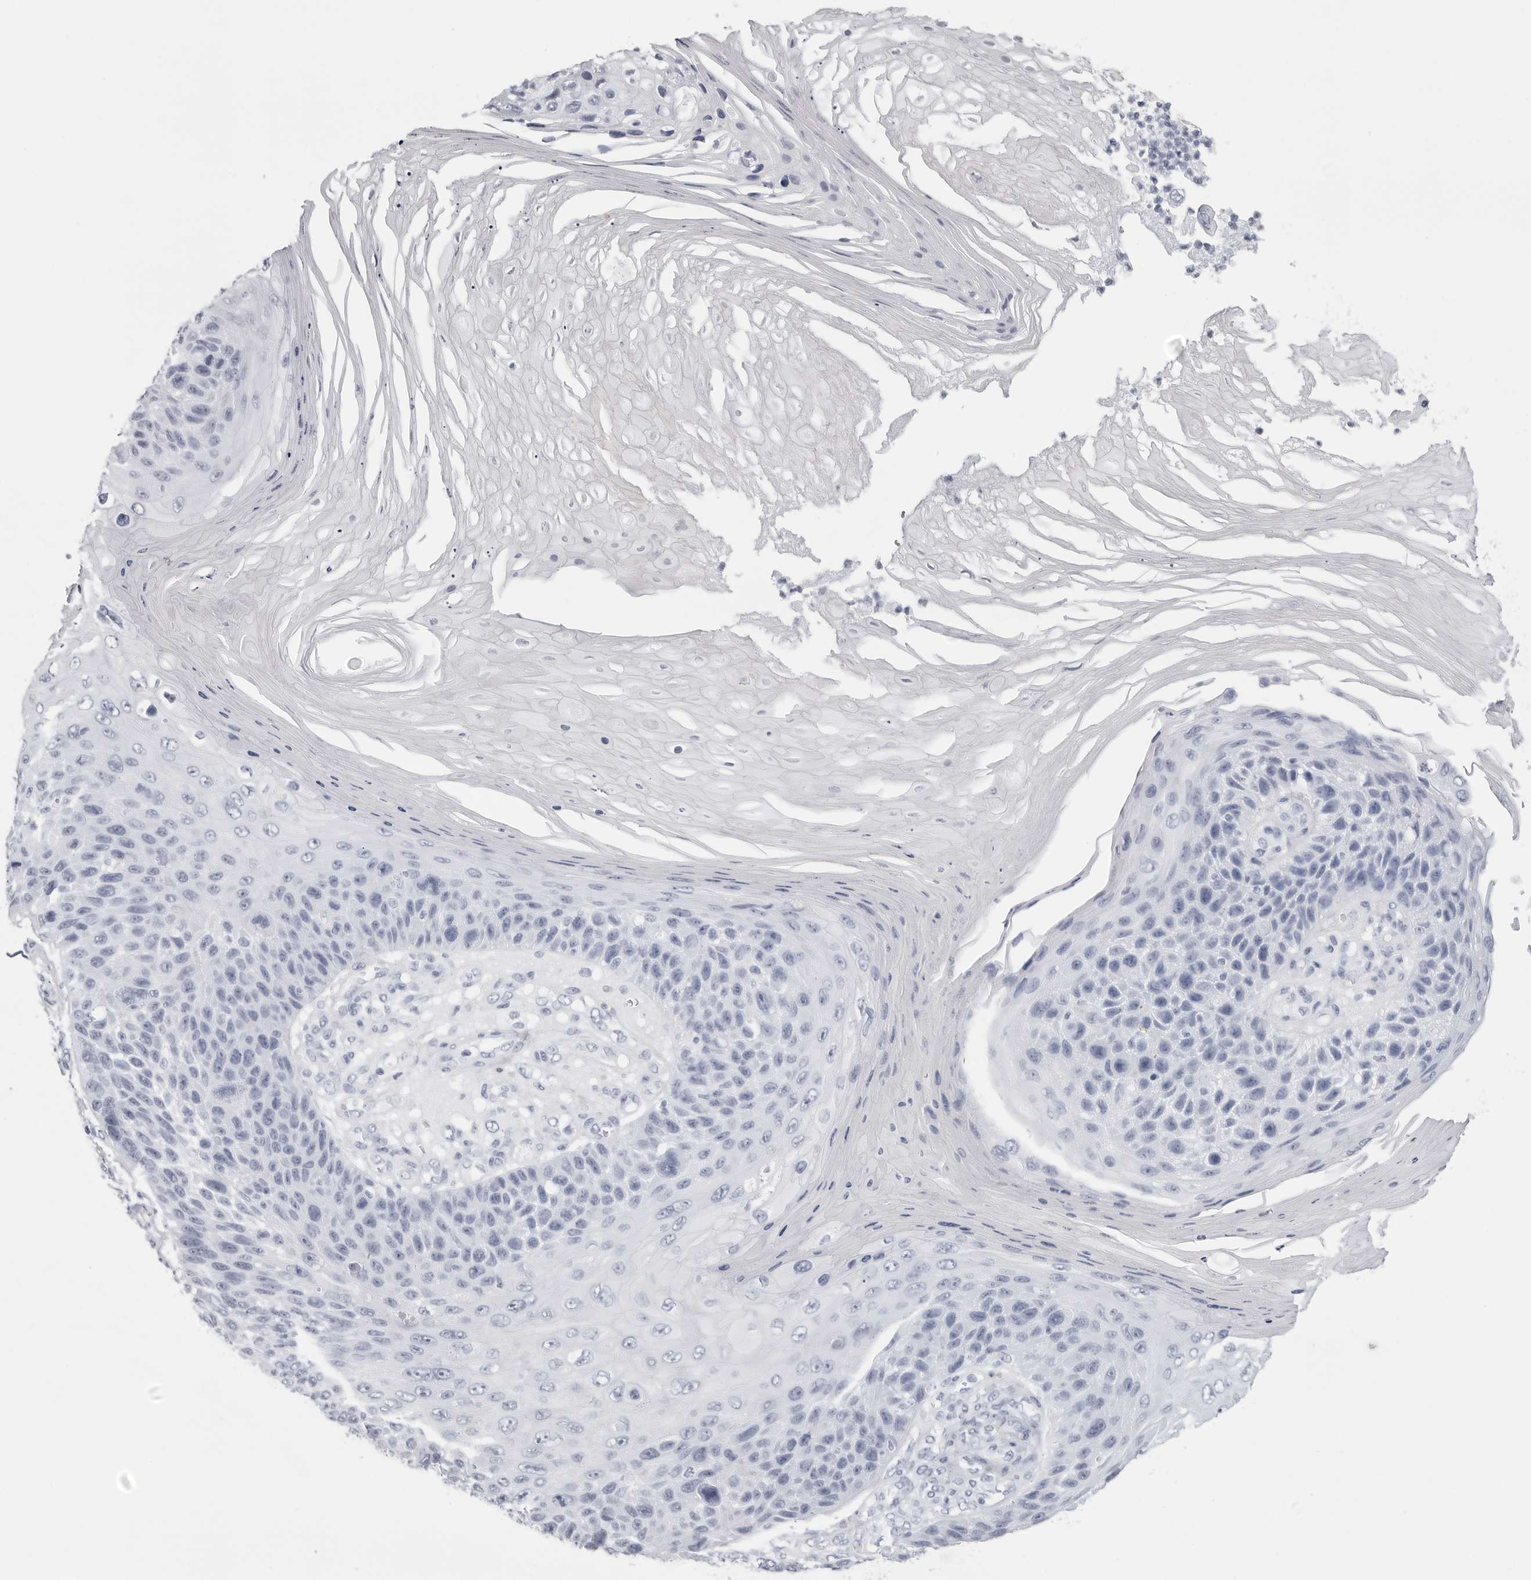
{"staining": {"intensity": "negative", "quantity": "none", "location": "none"}, "tissue": "skin cancer", "cell_type": "Tumor cells", "image_type": "cancer", "snomed": [{"axis": "morphology", "description": "Squamous cell carcinoma, NOS"}, {"axis": "topography", "description": "Skin"}], "caption": "This is an immunohistochemistry (IHC) photomicrograph of skin cancer. There is no positivity in tumor cells.", "gene": "CST2", "patient": {"sex": "female", "age": 88}}